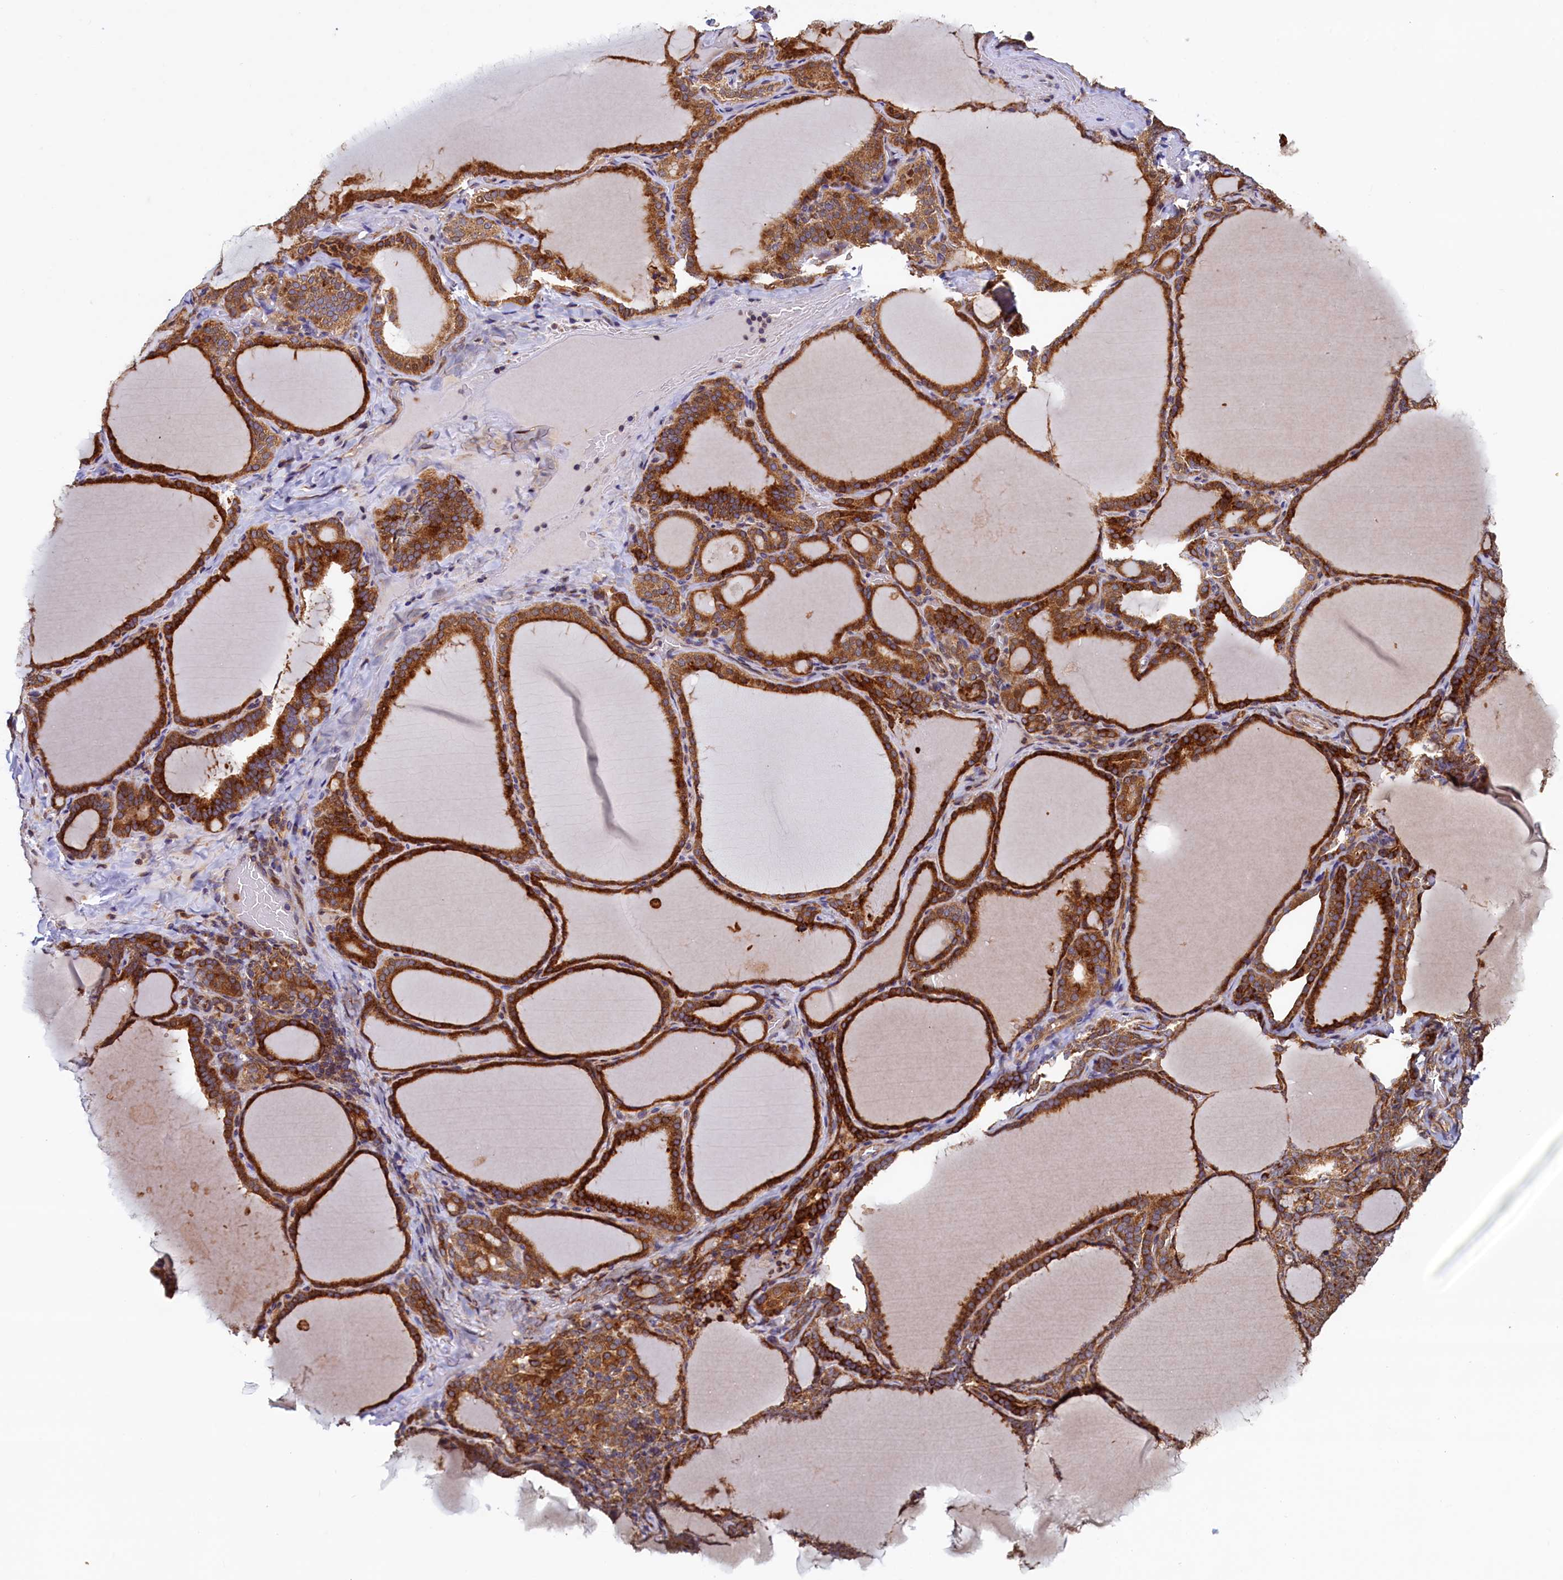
{"staining": {"intensity": "strong", "quantity": ">75%", "location": "cytoplasmic/membranous"}, "tissue": "thyroid gland", "cell_type": "Glandular cells", "image_type": "normal", "snomed": [{"axis": "morphology", "description": "Normal tissue, NOS"}, {"axis": "topography", "description": "Thyroid gland"}], "caption": "About >75% of glandular cells in normal human thyroid gland exhibit strong cytoplasmic/membranous protein staining as visualized by brown immunohistochemical staining.", "gene": "ATXN2L", "patient": {"sex": "female", "age": 39}}